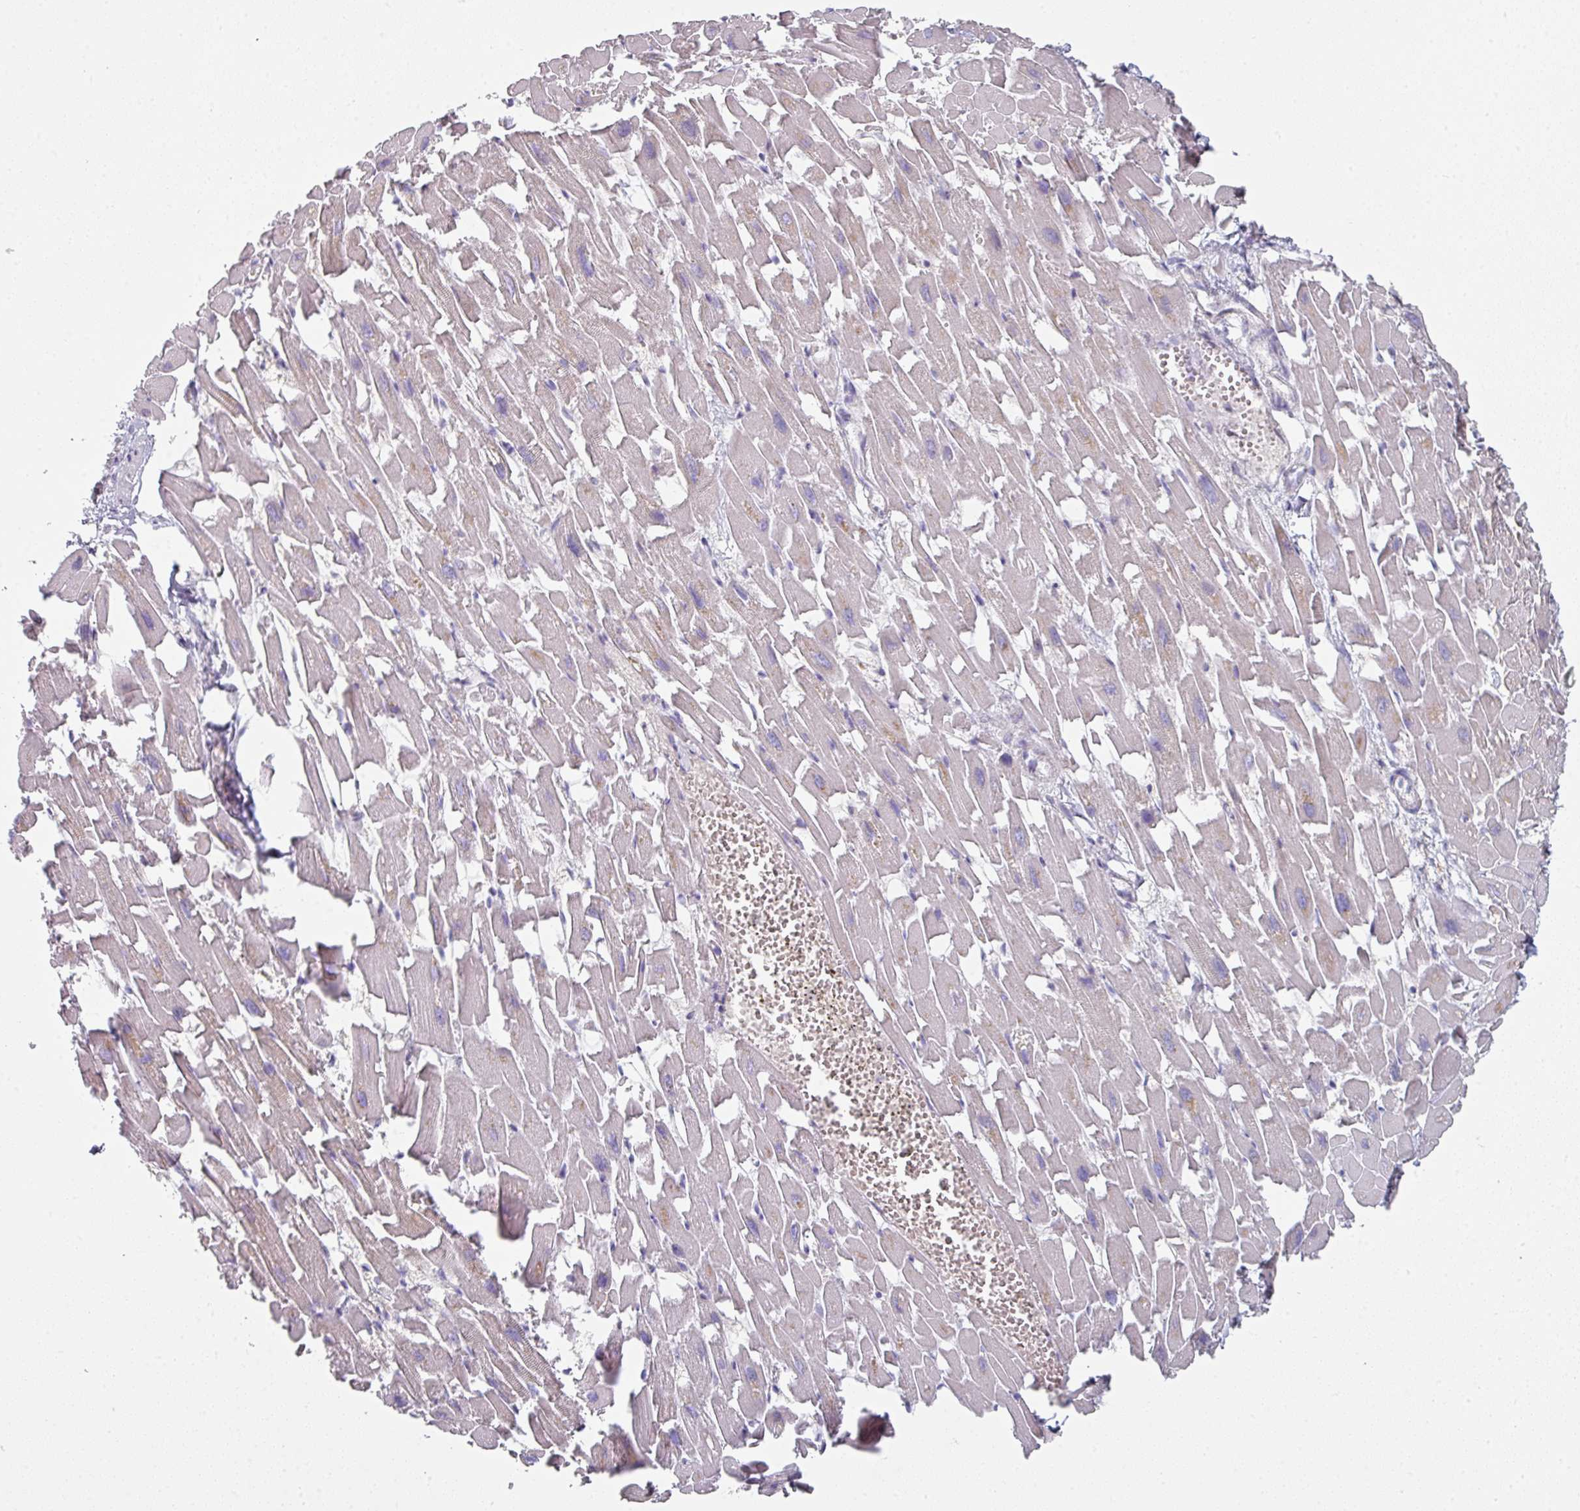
{"staining": {"intensity": "negative", "quantity": "none", "location": "none"}, "tissue": "heart muscle", "cell_type": "Cardiomyocytes", "image_type": "normal", "snomed": [{"axis": "morphology", "description": "Normal tissue, NOS"}, {"axis": "topography", "description": "Heart"}], "caption": "Heart muscle was stained to show a protein in brown. There is no significant expression in cardiomyocytes. (DAB (3,3'-diaminobenzidine) IHC with hematoxylin counter stain).", "gene": "CCDC85B", "patient": {"sex": "female", "age": 64}}